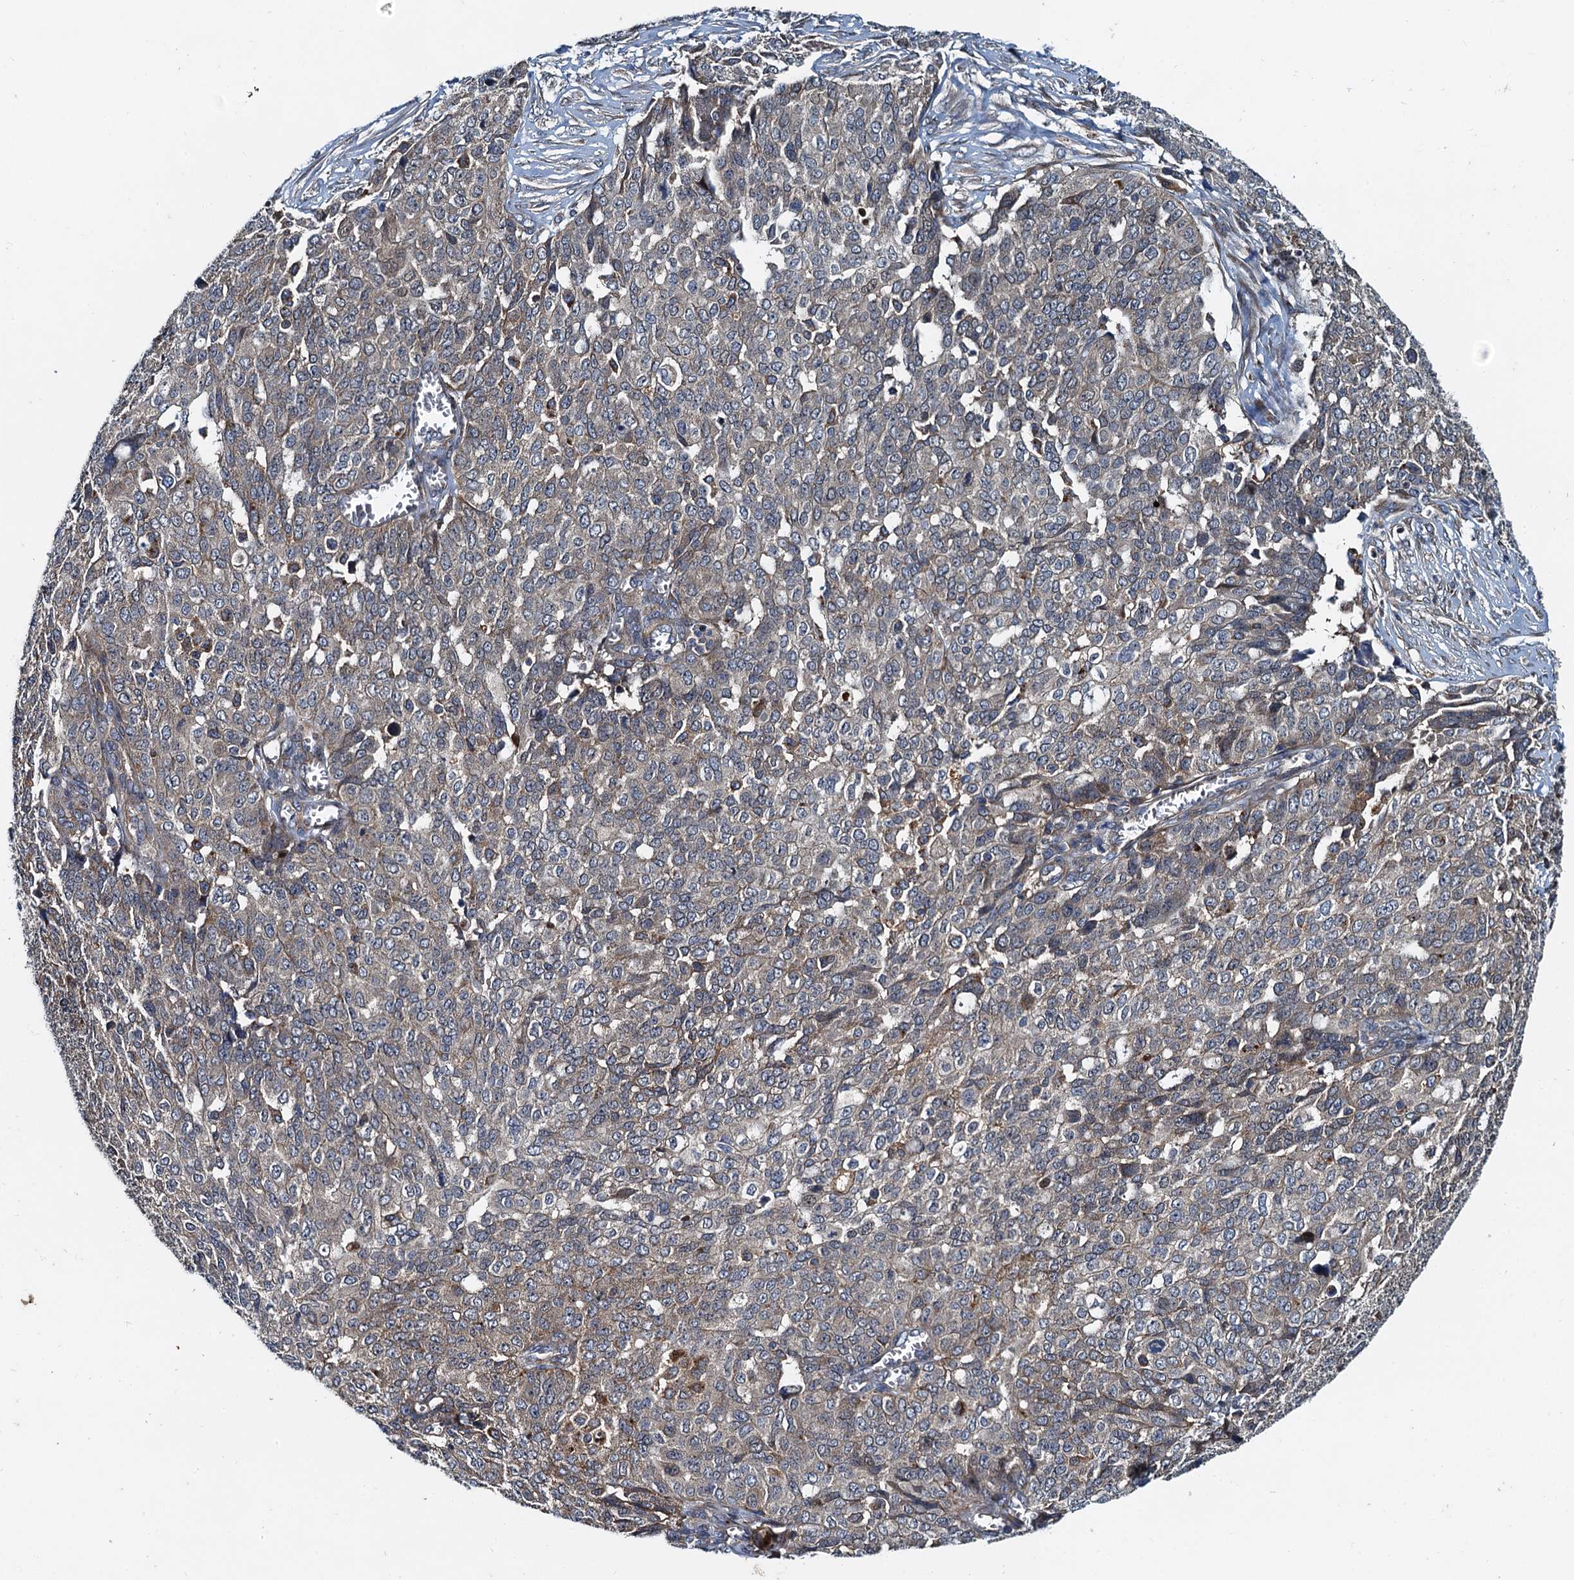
{"staining": {"intensity": "weak", "quantity": "25%-75%", "location": "cytoplasmic/membranous"}, "tissue": "ovarian cancer", "cell_type": "Tumor cells", "image_type": "cancer", "snomed": [{"axis": "morphology", "description": "Cystadenocarcinoma, serous, NOS"}, {"axis": "topography", "description": "Soft tissue"}, {"axis": "topography", "description": "Ovary"}], "caption": "High-power microscopy captured an immunohistochemistry image of ovarian cancer (serous cystadenocarcinoma), revealing weak cytoplasmic/membranous positivity in about 25%-75% of tumor cells.", "gene": "EFL1", "patient": {"sex": "female", "age": 57}}